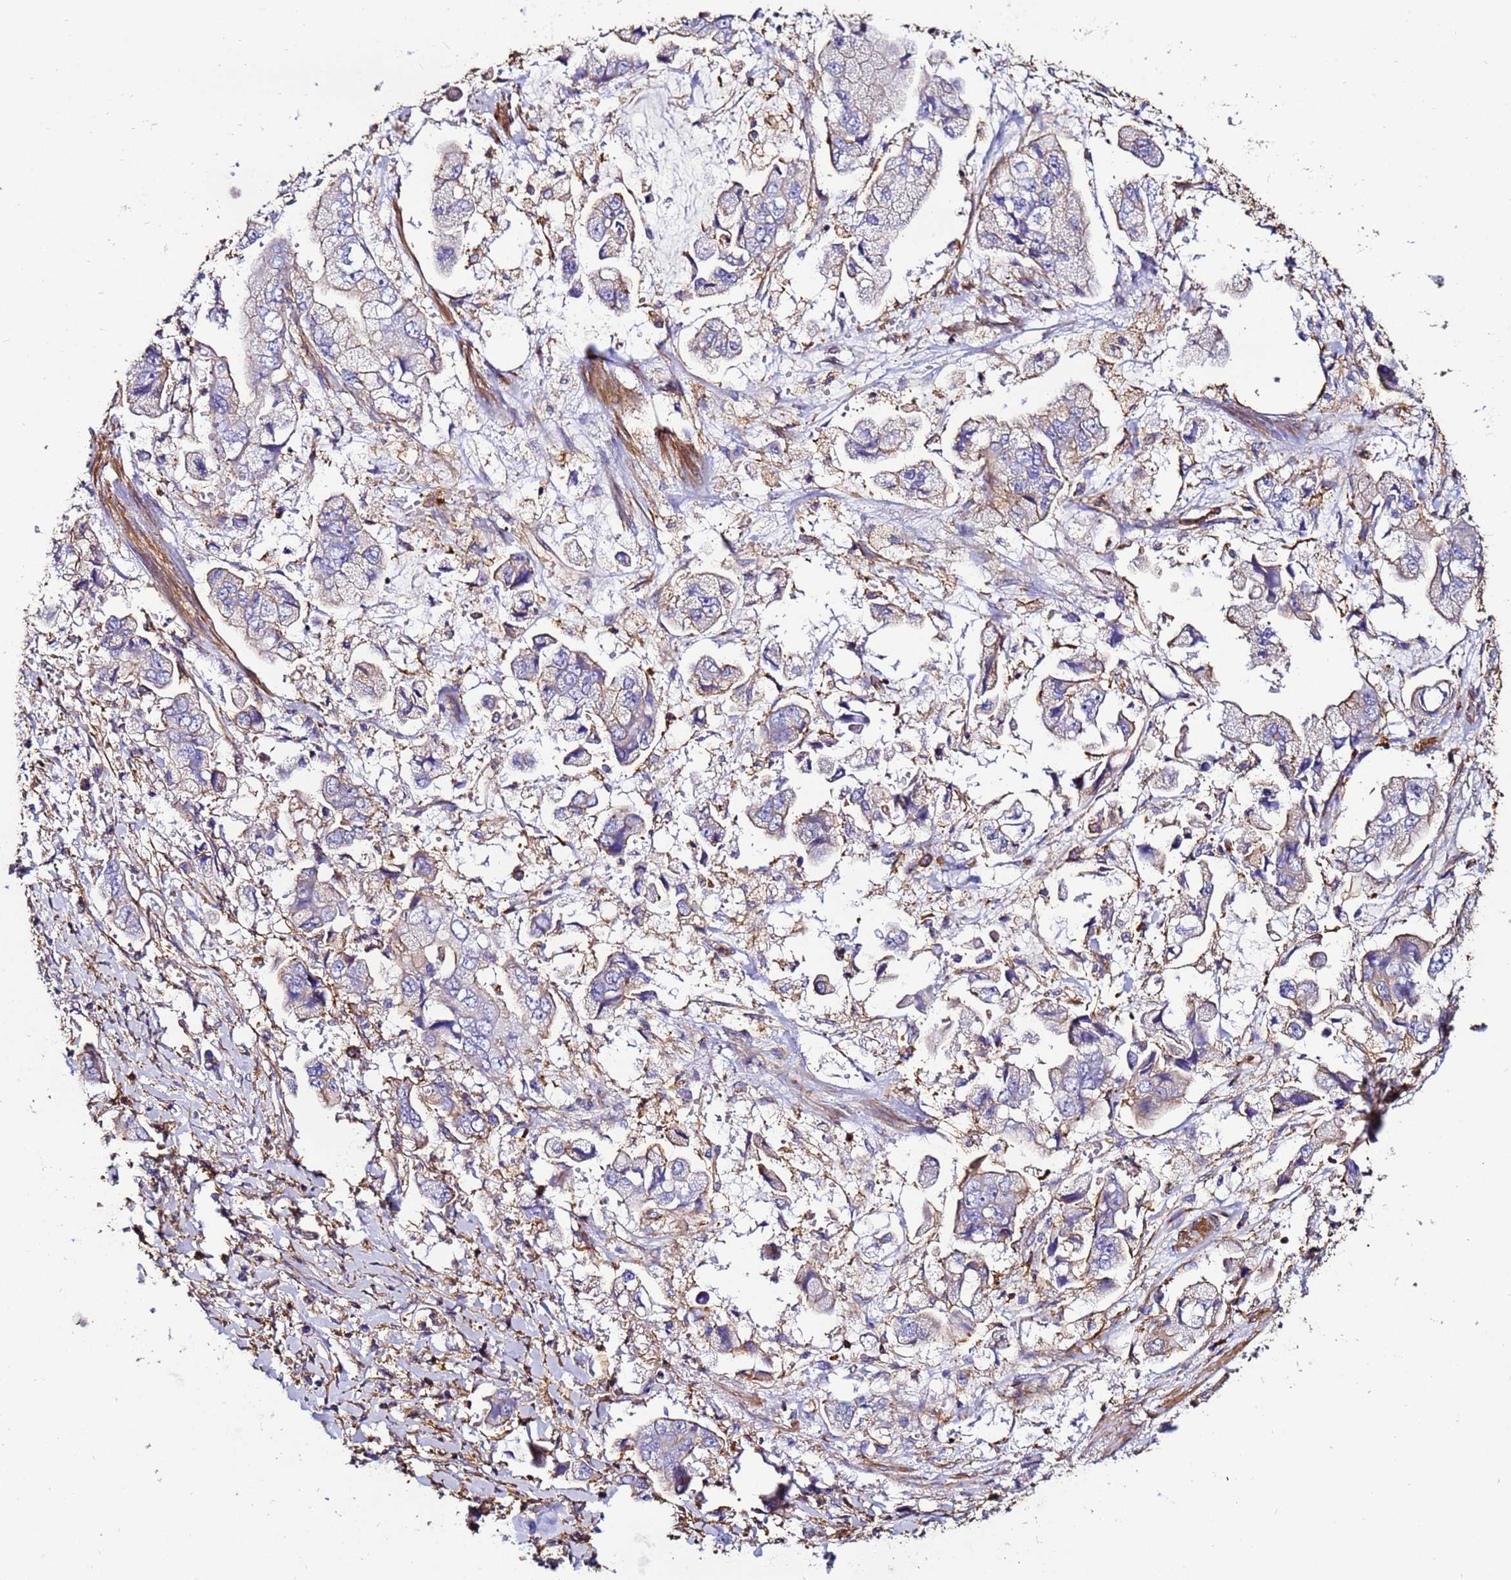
{"staining": {"intensity": "negative", "quantity": "none", "location": "none"}, "tissue": "stomach cancer", "cell_type": "Tumor cells", "image_type": "cancer", "snomed": [{"axis": "morphology", "description": "Adenocarcinoma, NOS"}, {"axis": "topography", "description": "Stomach"}], "caption": "An image of stomach adenocarcinoma stained for a protein demonstrates no brown staining in tumor cells.", "gene": "ACTB", "patient": {"sex": "male", "age": 62}}